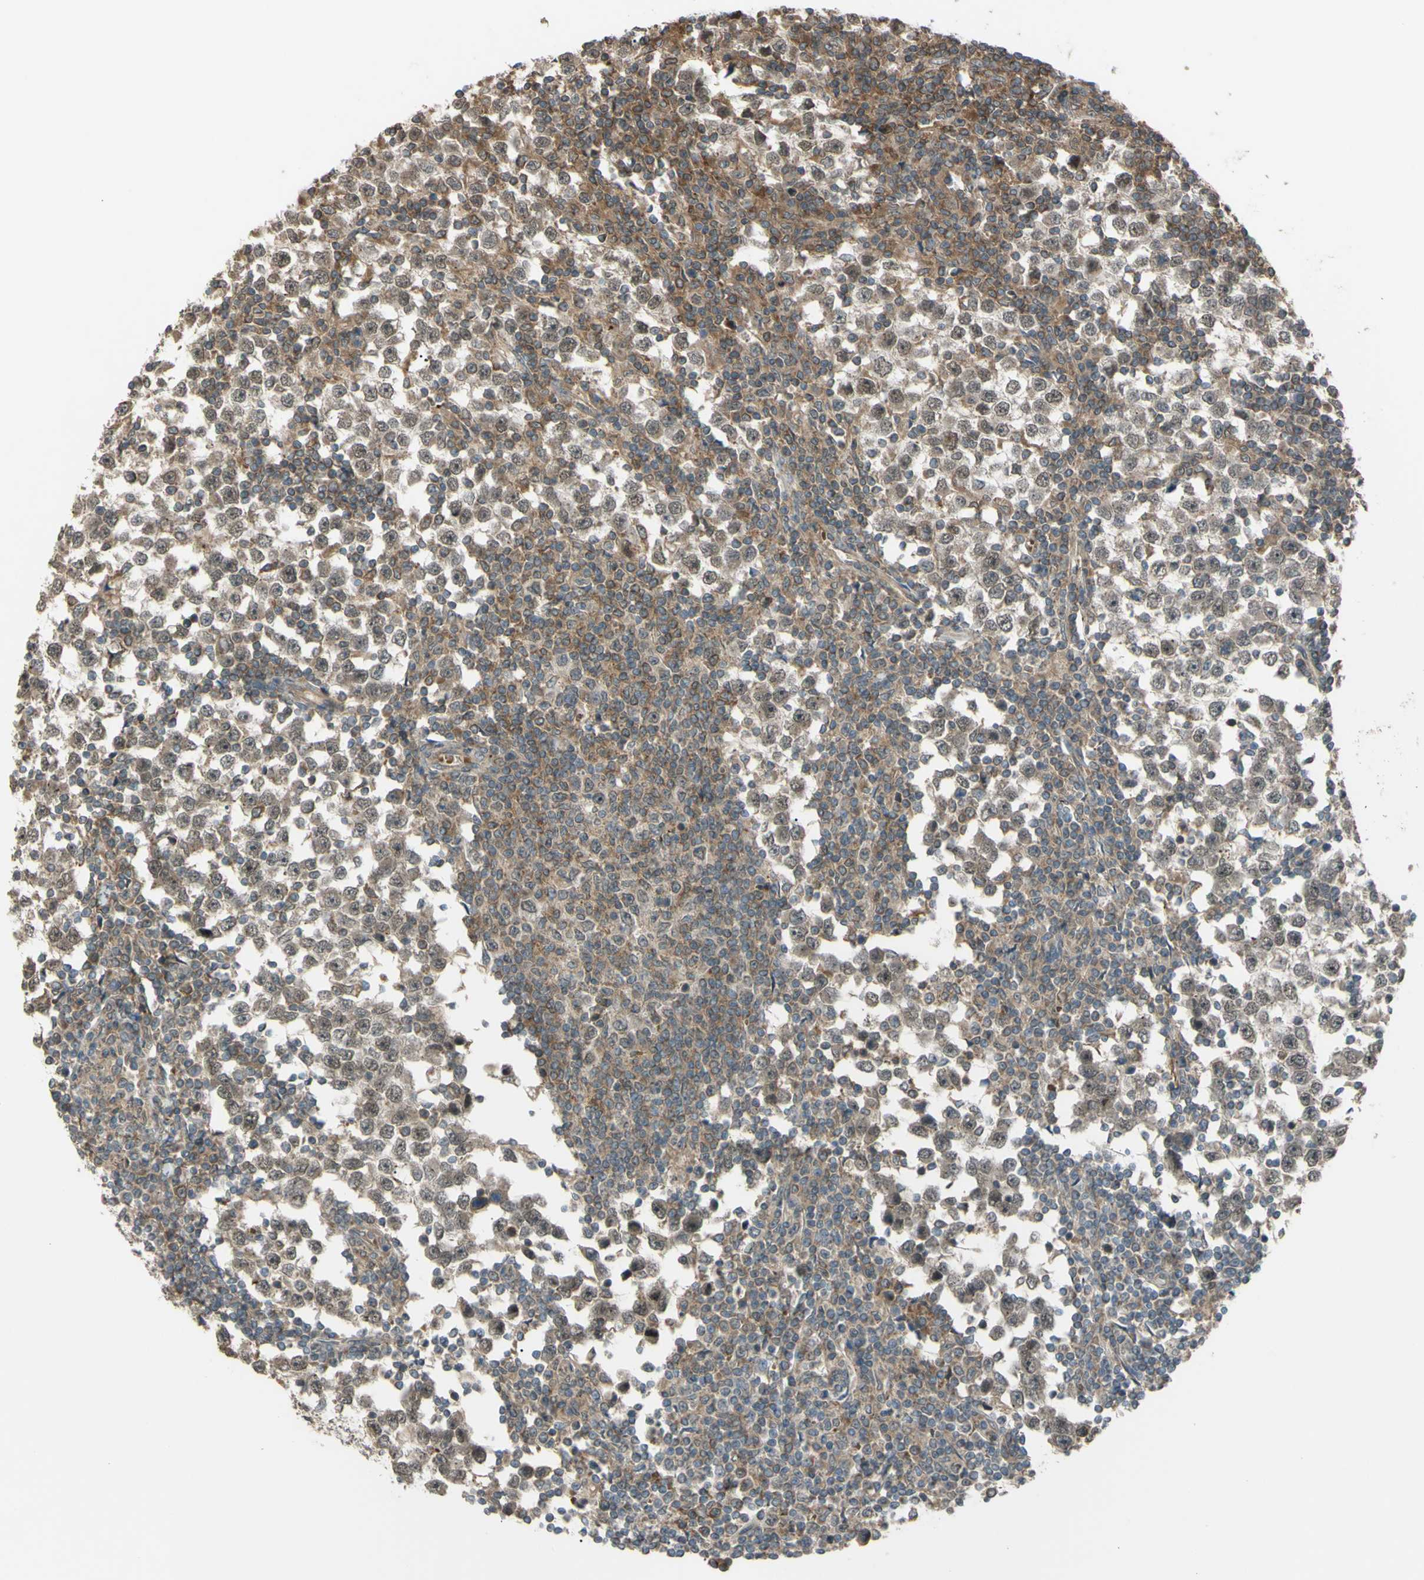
{"staining": {"intensity": "weak", "quantity": "25%-75%", "location": "cytoplasmic/membranous,nuclear"}, "tissue": "testis cancer", "cell_type": "Tumor cells", "image_type": "cancer", "snomed": [{"axis": "morphology", "description": "Seminoma, NOS"}, {"axis": "topography", "description": "Testis"}], "caption": "Weak cytoplasmic/membranous and nuclear positivity for a protein is present in about 25%-75% of tumor cells of testis seminoma using immunohistochemistry (IHC).", "gene": "FLII", "patient": {"sex": "male", "age": 65}}